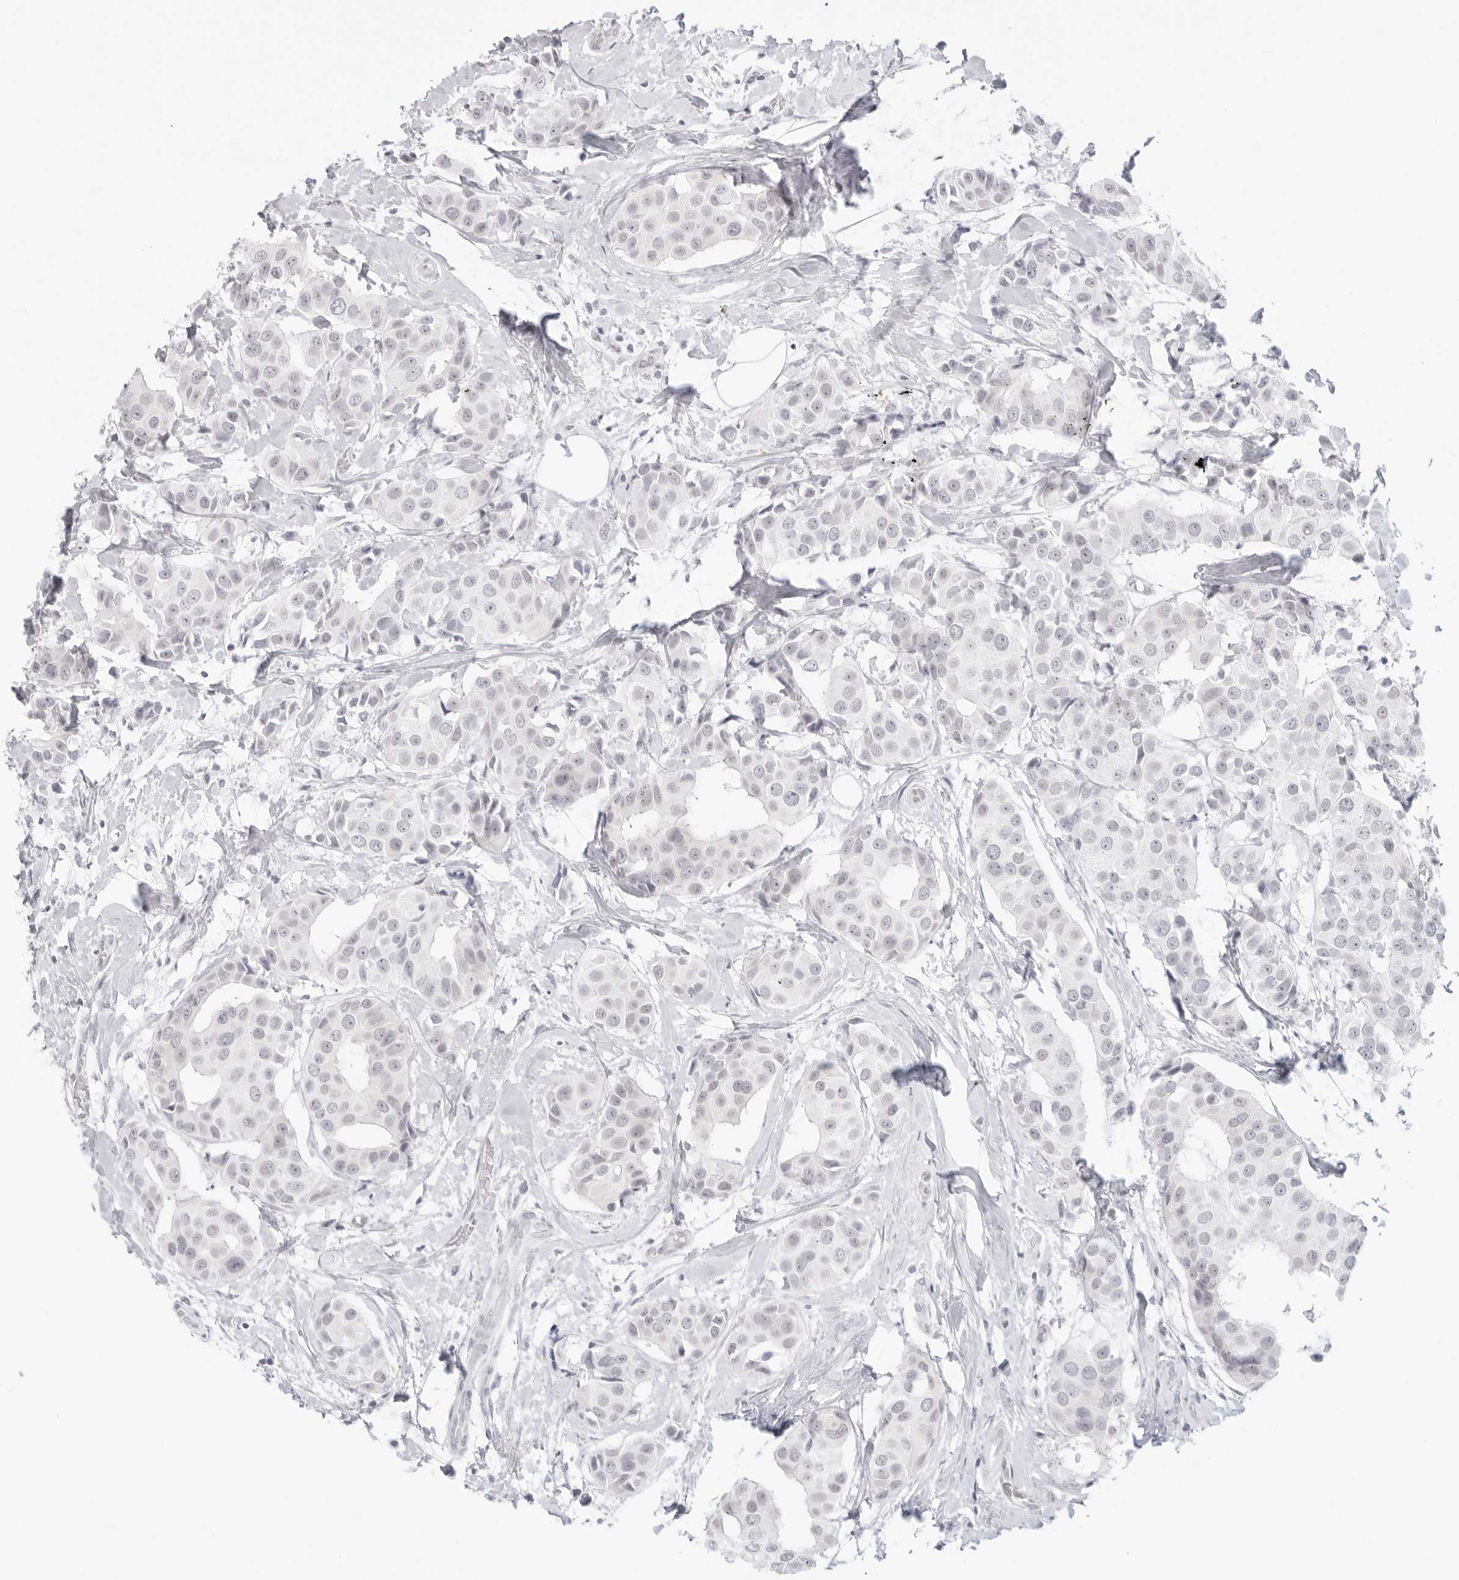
{"staining": {"intensity": "negative", "quantity": "none", "location": "none"}, "tissue": "breast cancer", "cell_type": "Tumor cells", "image_type": "cancer", "snomed": [{"axis": "morphology", "description": "Normal tissue, NOS"}, {"axis": "morphology", "description": "Duct carcinoma"}, {"axis": "topography", "description": "Breast"}], "caption": "The micrograph displays no significant positivity in tumor cells of breast cancer. (DAB immunohistochemistry (IHC), high magnification).", "gene": "MED18", "patient": {"sex": "female", "age": 39}}